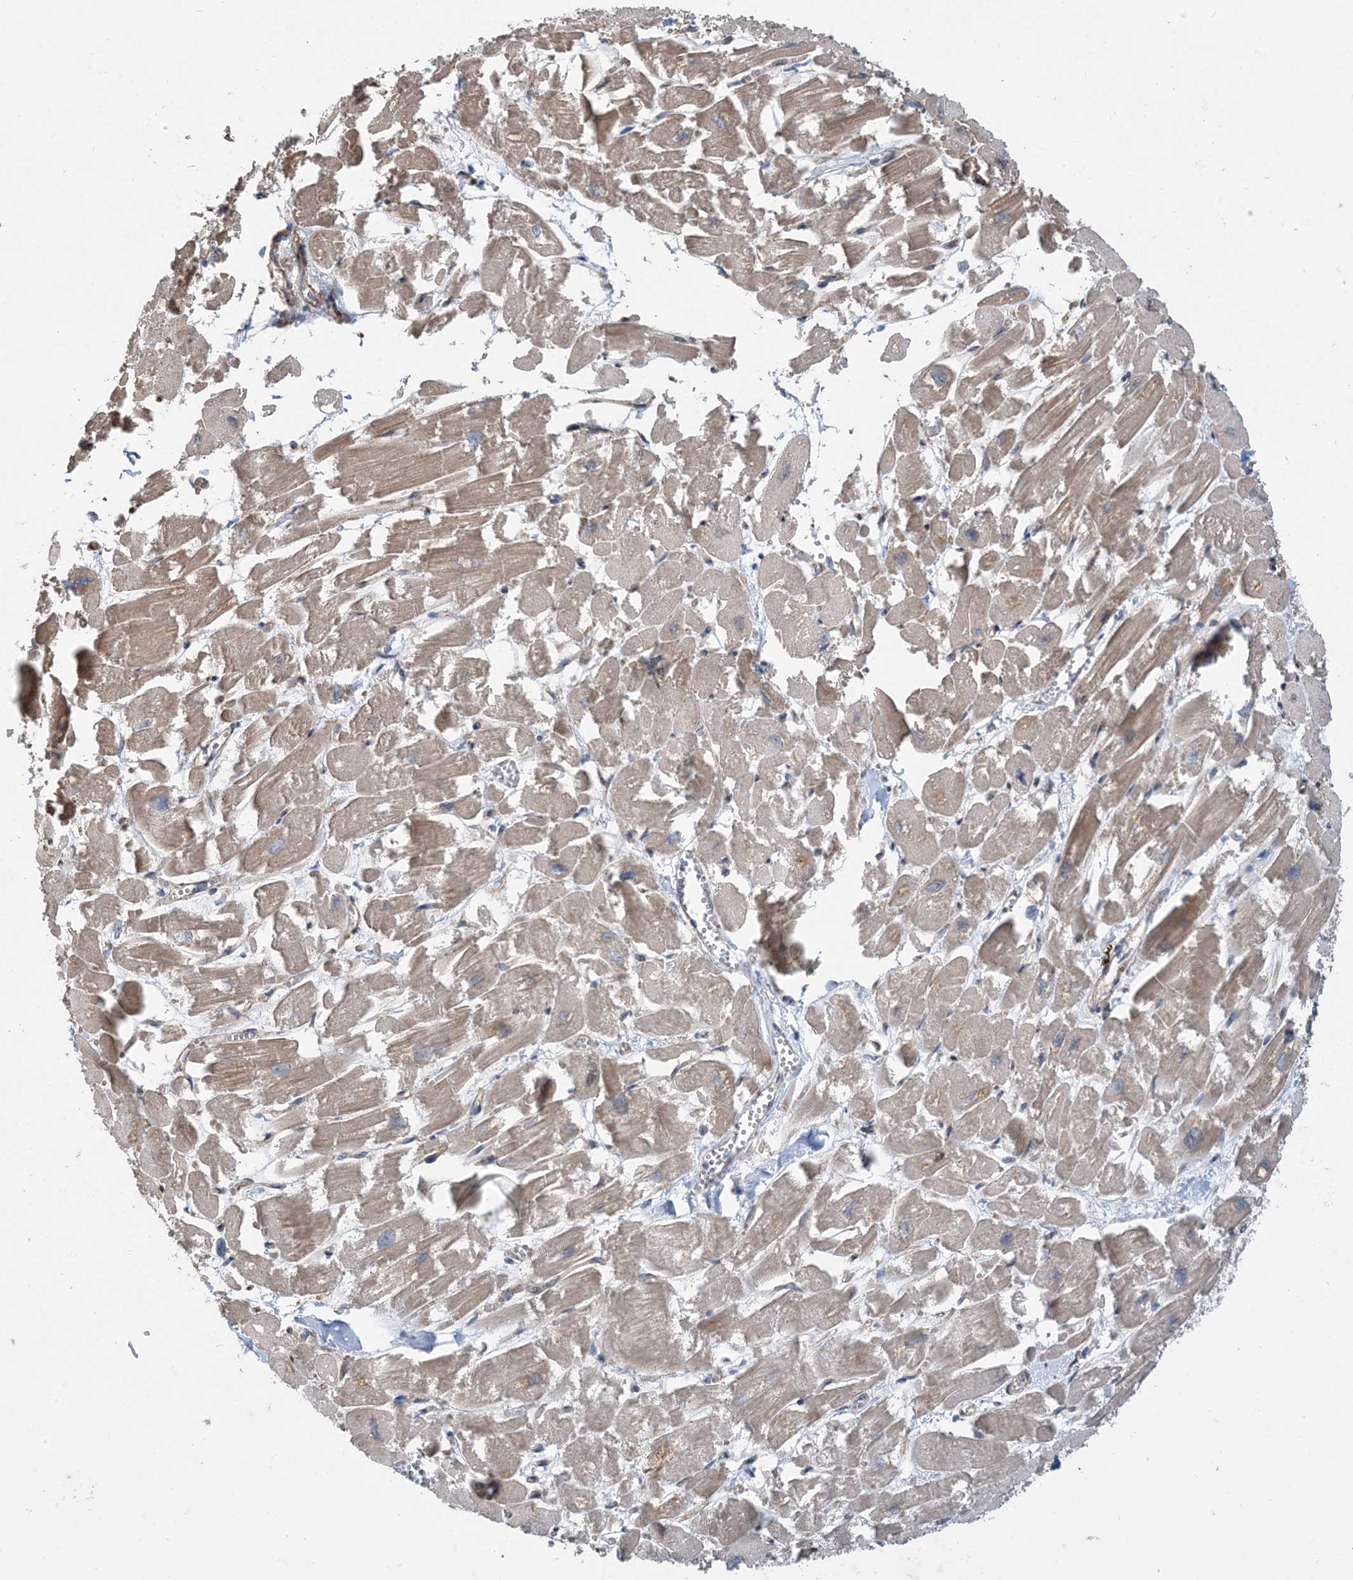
{"staining": {"intensity": "weak", "quantity": ">75%", "location": "cytoplasmic/membranous"}, "tissue": "heart muscle", "cell_type": "Cardiomyocytes", "image_type": "normal", "snomed": [{"axis": "morphology", "description": "Normal tissue, NOS"}, {"axis": "topography", "description": "Heart"}], "caption": "This image displays normal heart muscle stained with IHC to label a protein in brown. The cytoplasmic/membranous of cardiomyocytes show weak positivity for the protein. Nuclei are counter-stained blue.", "gene": "PCDHGA1", "patient": {"sex": "male", "age": 54}}